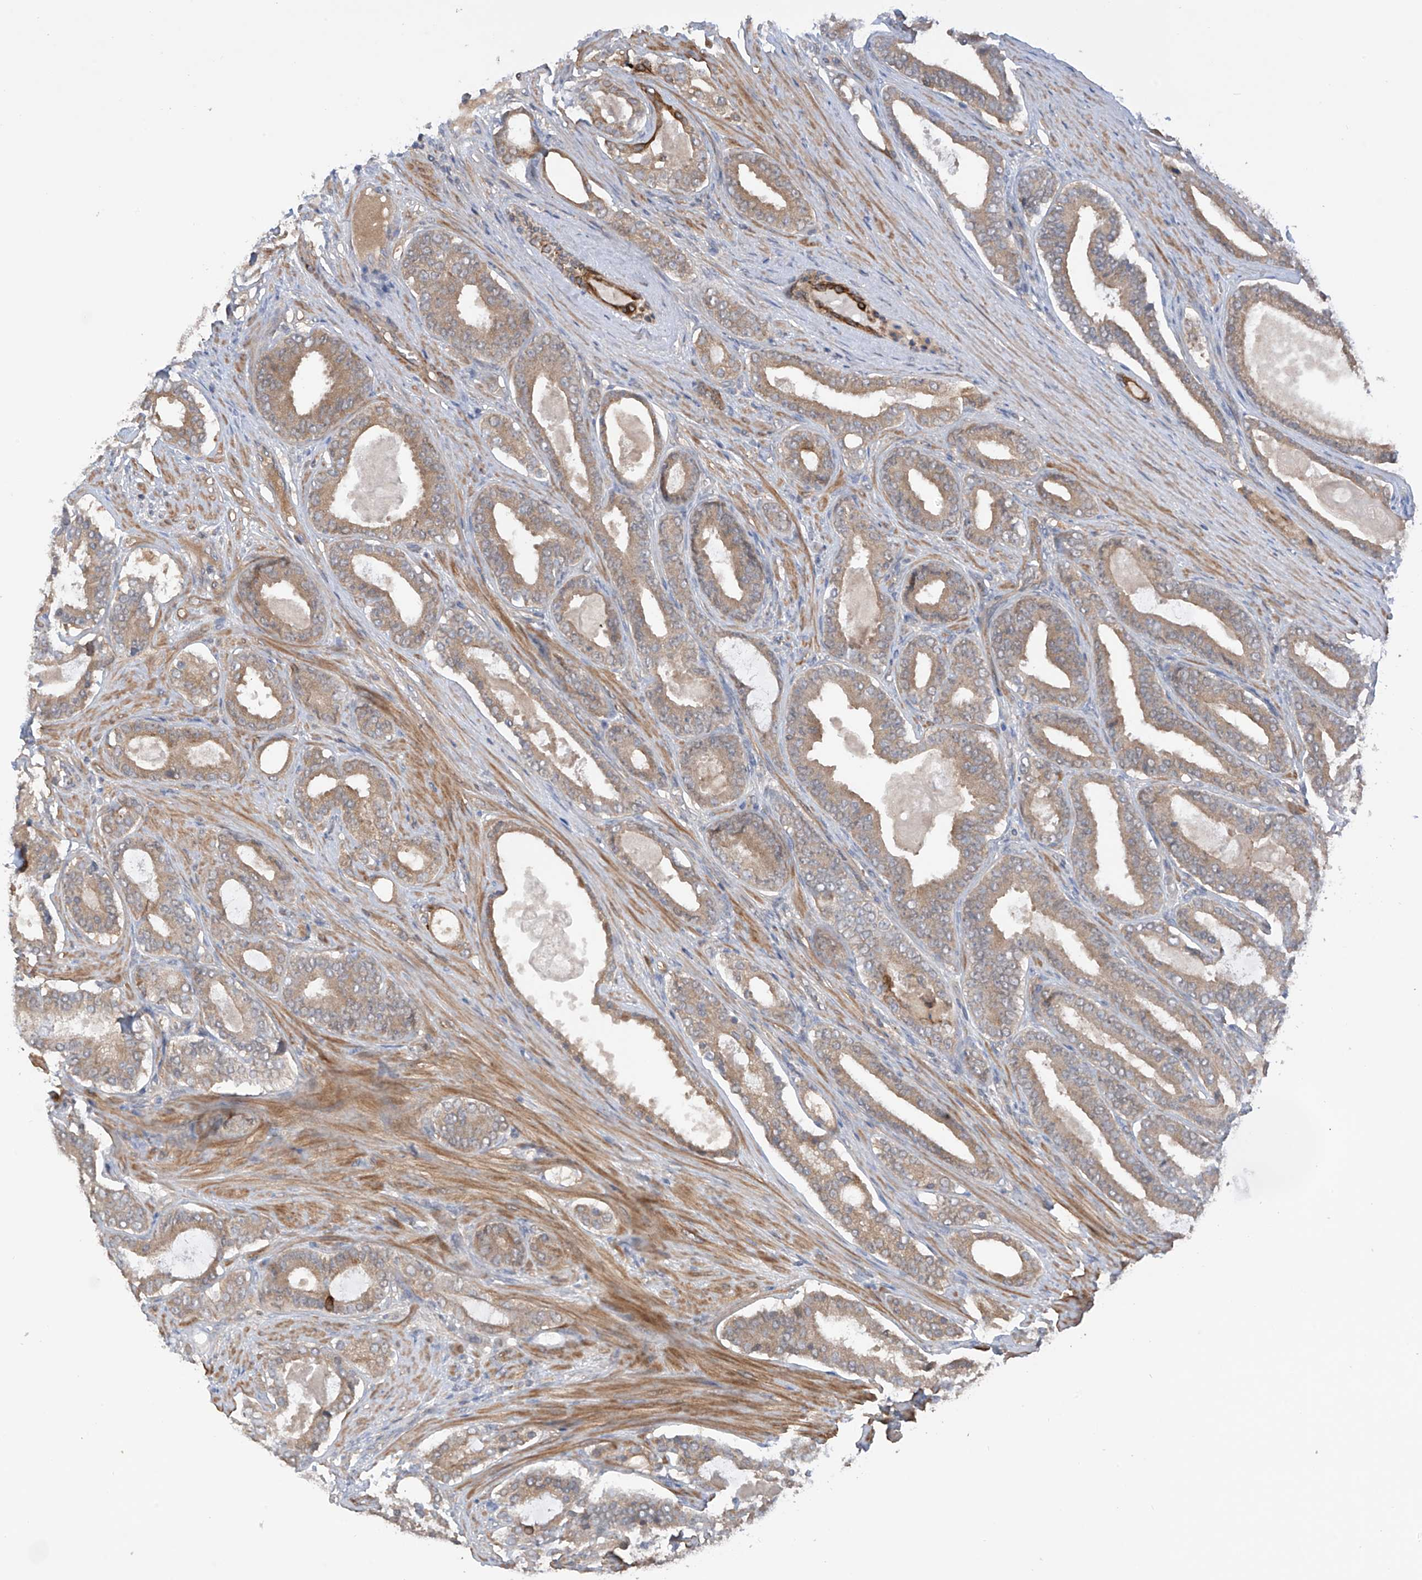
{"staining": {"intensity": "moderate", "quantity": ">75%", "location": "cytoplasmic/membranous"}, "tissue": "prostate cancer", "cell_type": "Tumor cells", "image_type": "cancer", "snomed": [{"axis": "morphology", "description": "Adenocarcinoma, High grade"}, {"axis": "topography", "description": "Prostate"}], "caption": "Immunohistochemical staining of adenocarcinoma (high-grade) (prostate) demonstrates moderate cytoplasmic/membranous protein staining in about >75% of tumor cells. Nuclei are stained in blue.", "gene": "RPAIN", "patient": {"sex": "male", "age": 60}}